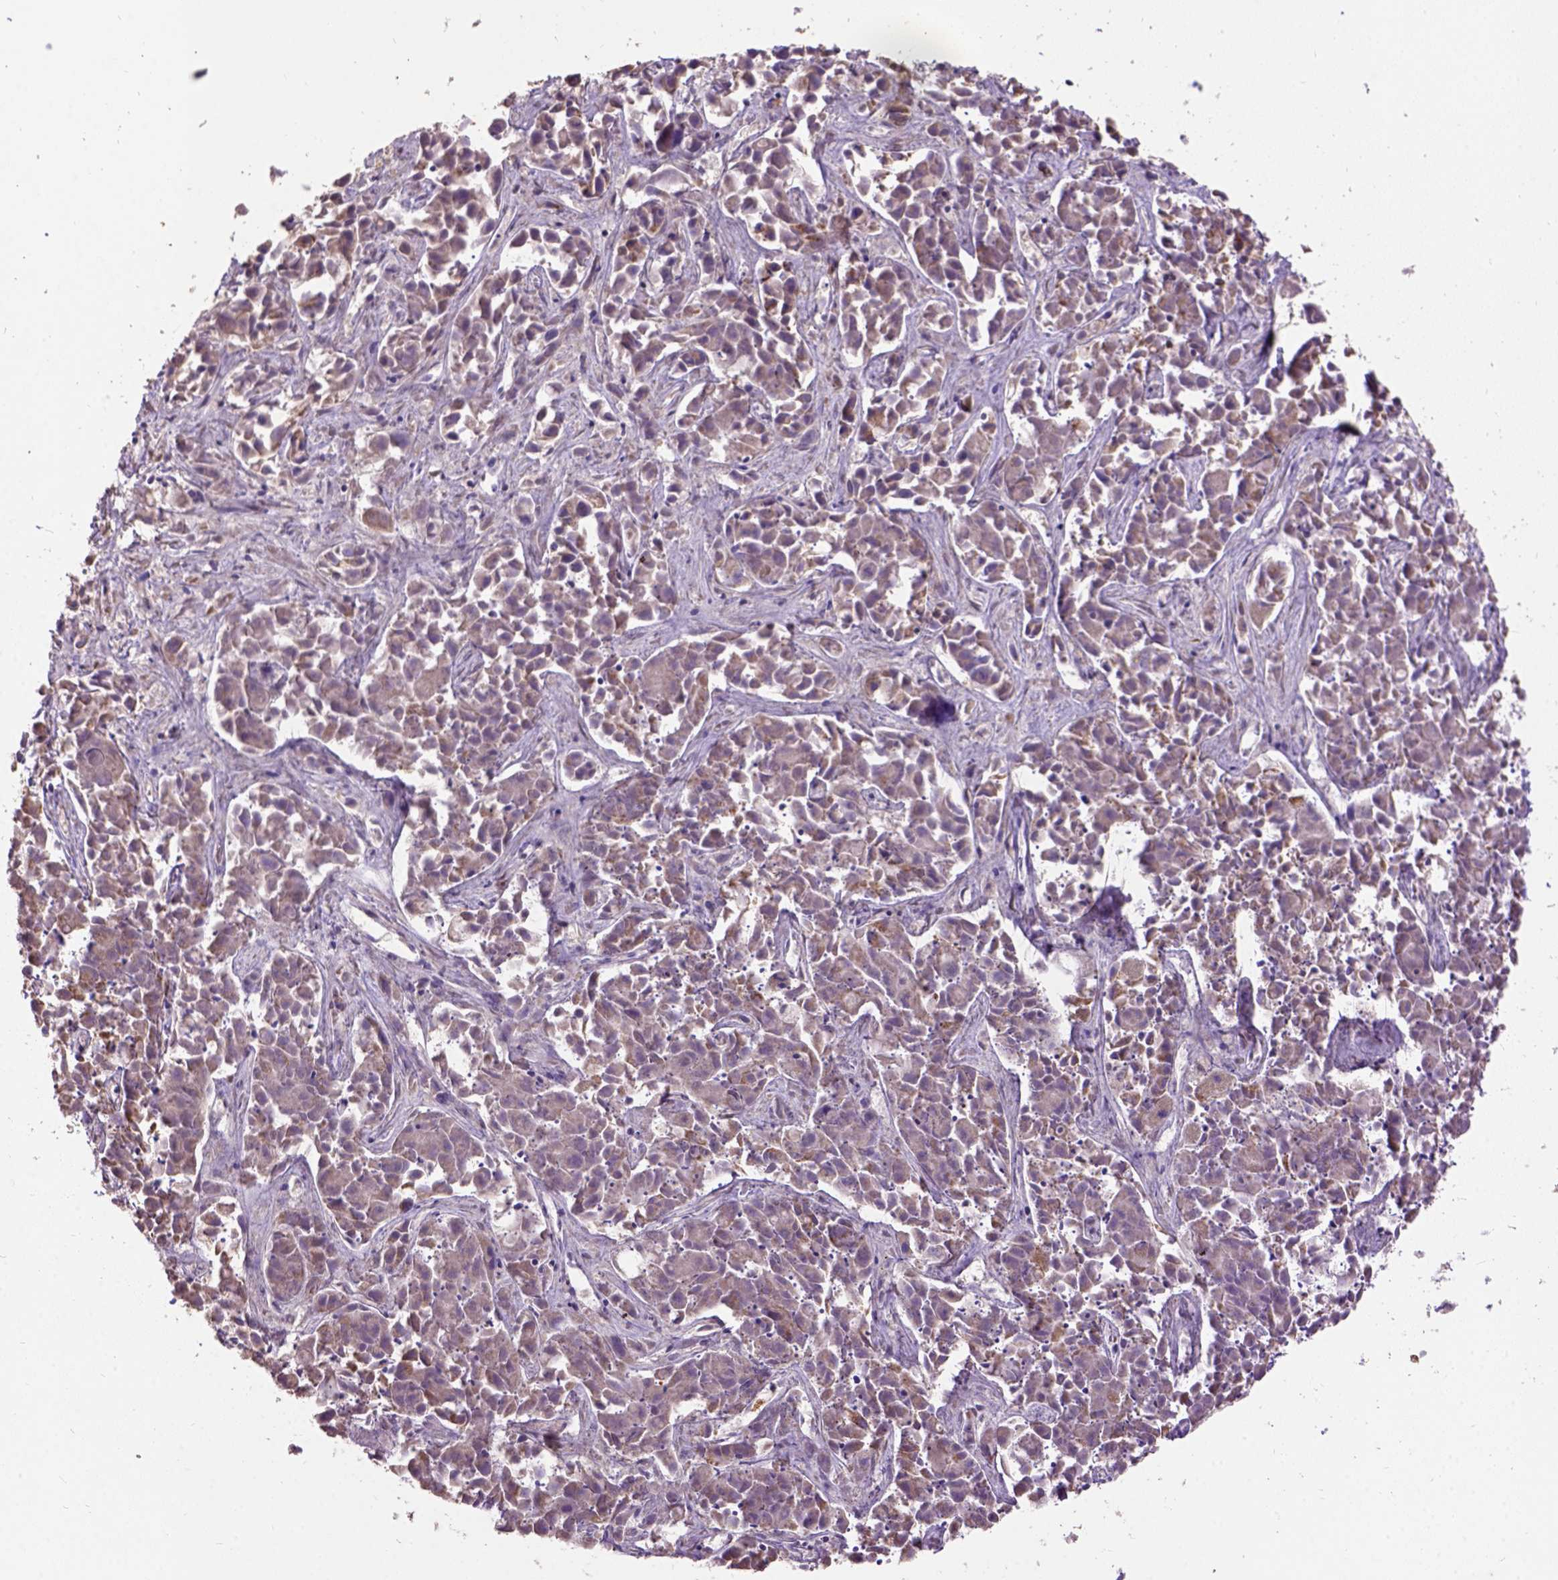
{"staining": {"intensity": "negative", "quantity": "none", "location": "none"}, "tissue": "liver cancer", "cell_type": "Tumor cells", "image_type": "cancer", "snomed": [{"axis": "morphology", "description": "Cholangiocarcinoma"}, {"axis": "topography", "description": "Liver"}], "caption": "Photomicrograph shows no significant protein expression in tumor cells of liver cancer.", "gene": "DQX1", "patient": {"sex": "female", "age": 81}}